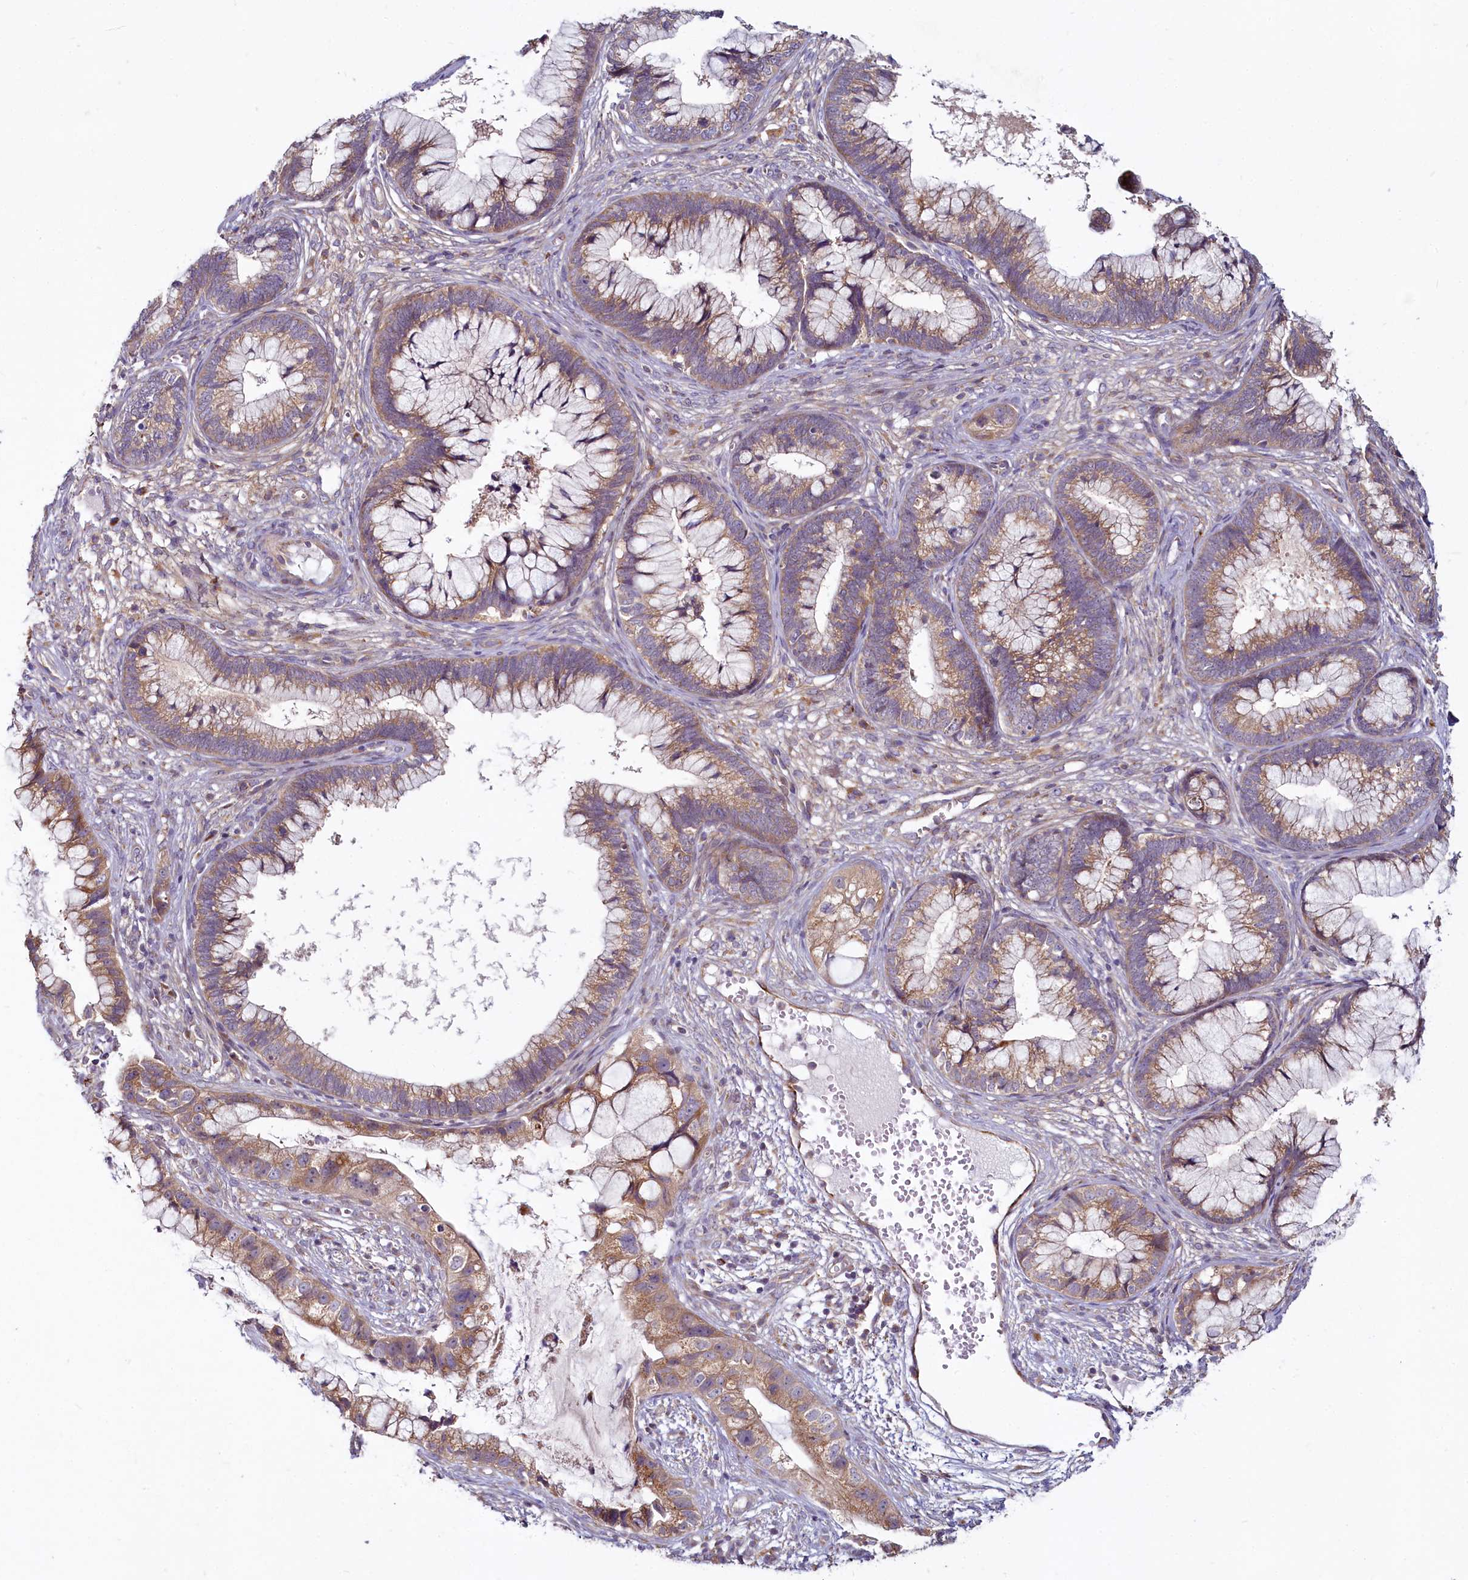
{"staining": {"intensity": "moderate", "quantity": ">75%", "location": "cytoplasmic/membranous"}, "tissue": "cervical cancer", "cell_type": "Tumor cells", "image_type": "cancer", "snomed": [{"axis": "morphology", "description": "Adenocarcinoma, NOS"}, {"axis": "topography", "description": "Cervix"}], "caption": "Immunohistochemistry (IHC) staining of adenocarcinoma (cervical), which exhibits medium levels of moderate cytoplasmic/membranous expression in approximately >75% of tumor cells indicating moderate cytoplasmic/membranous protein staining. The staining was performed using DAB (brown) for protein detection and nuclei were counterstained in hematoxylin (blue).", "gene": "ADCY2", "patient": {"sex": "female", "age": 44}}